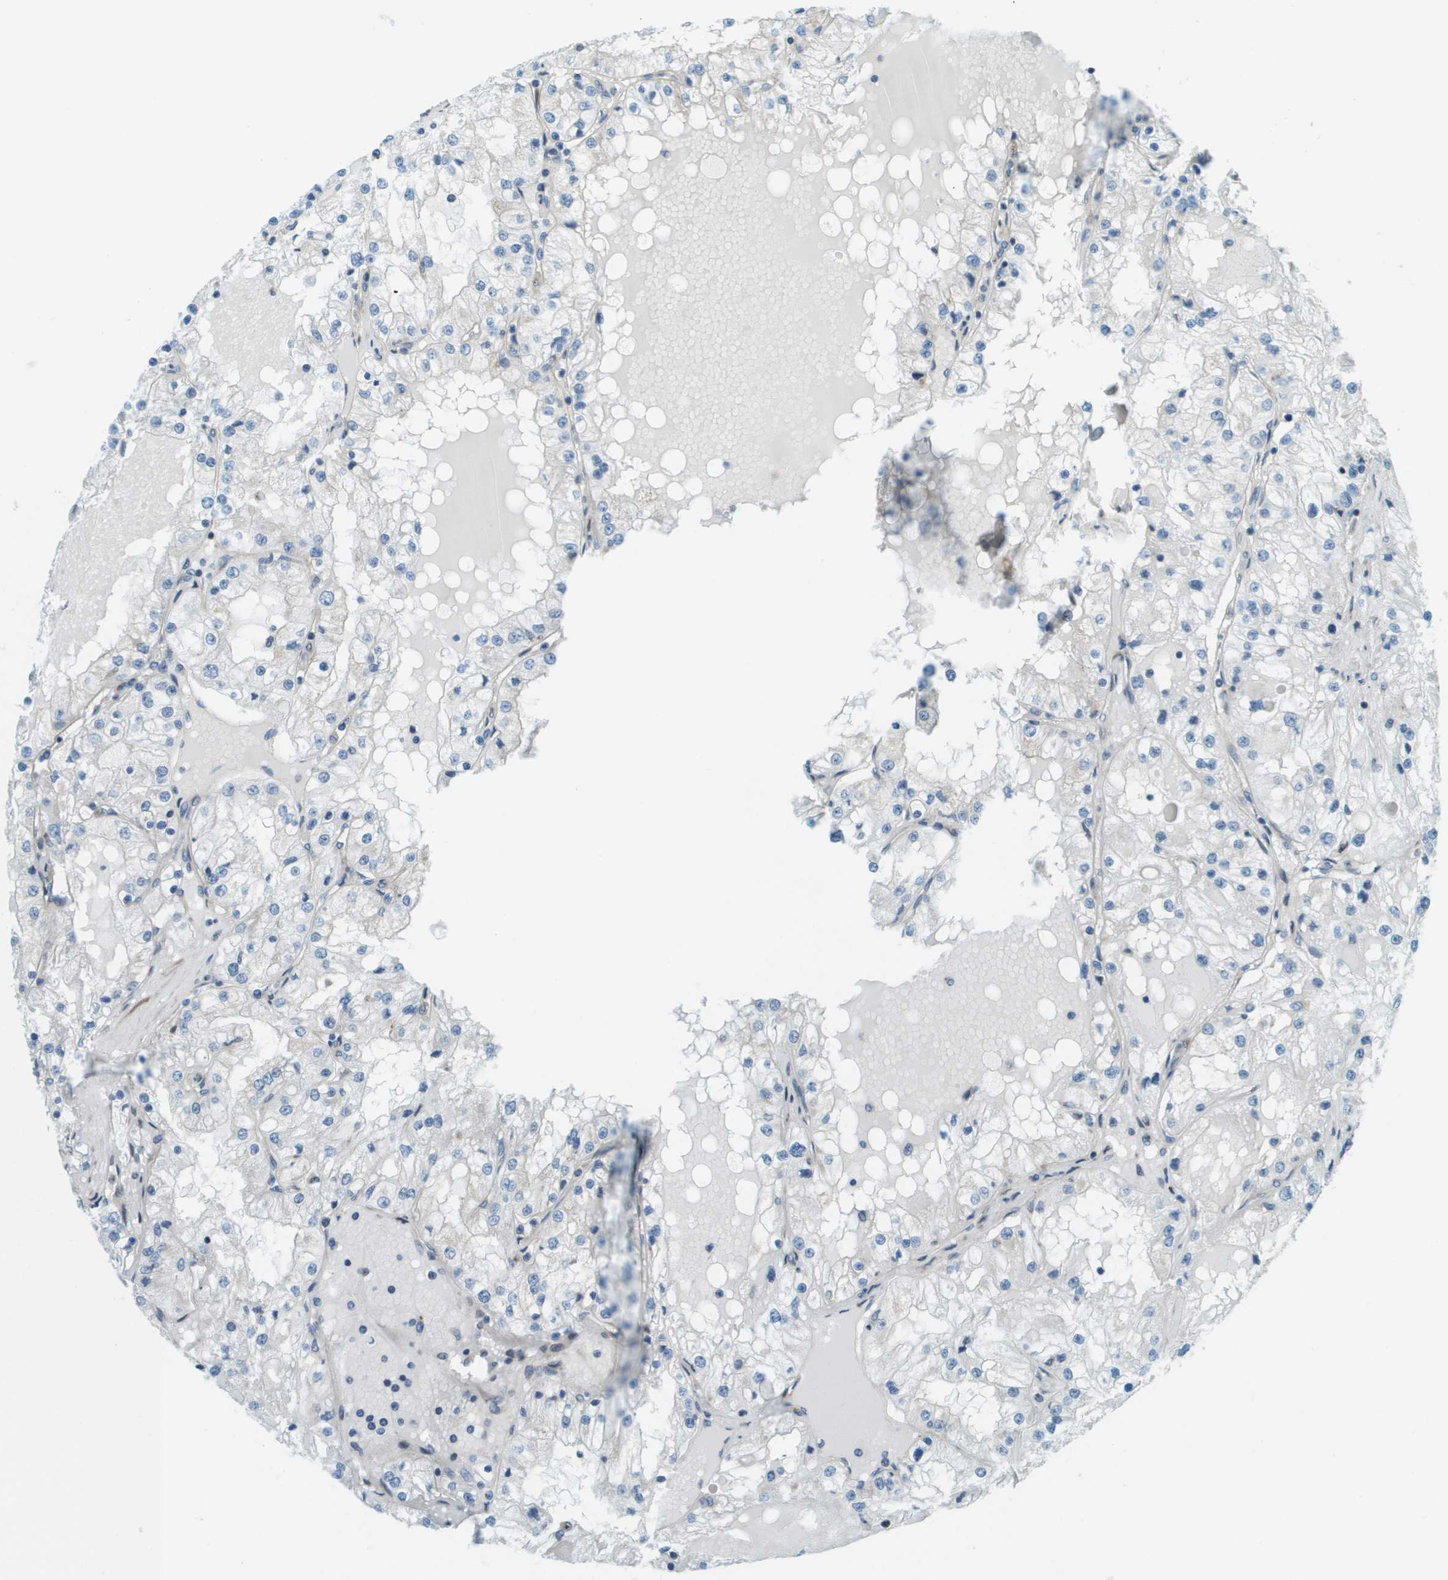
{"staining": {"intensity": "negative", "quantity": "none", "location": "none"}, "tissue": "renal cancer", "cell_type": "Tumor cells", "image_type": "cancer", "snomed": [{"axis": "morphology", "description": "Adenocarcinoma, NOS"}, {"axis": "topography", "description": "Kidney"}], "caption": "Renal cancer stained for a protein using IHC displays no expression tumor cells.", "gene": "ACBD3", "patient": {"sex": "male", "age": 68}}